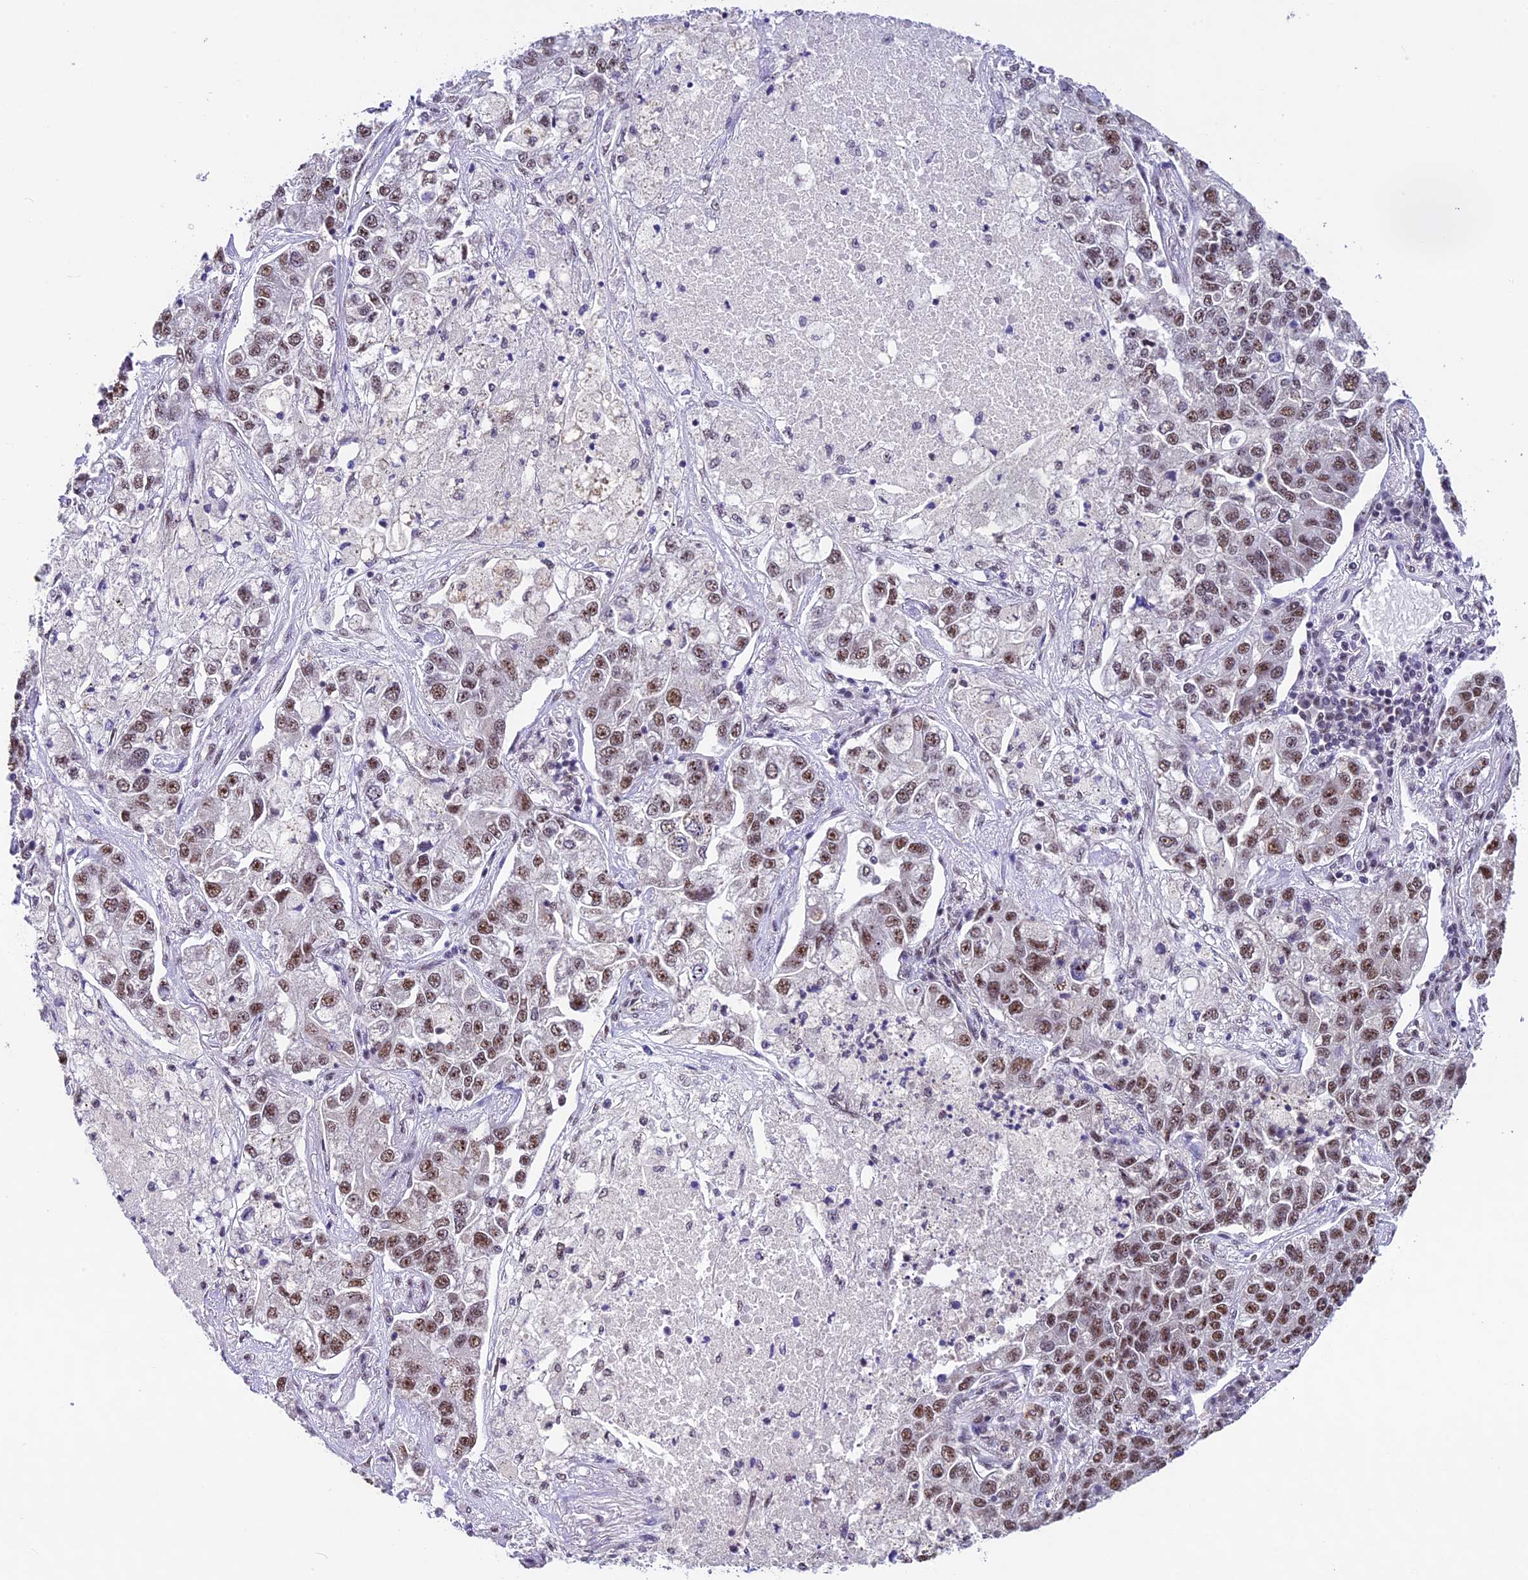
{"staining": {"intensity": "moderate", "quantity": ">75%", "location": "nuclear"}, "tissue": "lung cancer", "cell_type": "Tumor cells", "image_type": "cancer", "snomed": [{"axis": "morphology", "description": "Adenocarcinoma, NOS"}, {"axis": "topography", "description": "Lung"}], "caption": "Adenocarcinoma (lung) was stained to show a protein in brown. There is medium levels of moderate nuclear staining in about >75% of tumor cells.", "gene": "CARS2", "patient": {"sex": "male", "age": 49}}